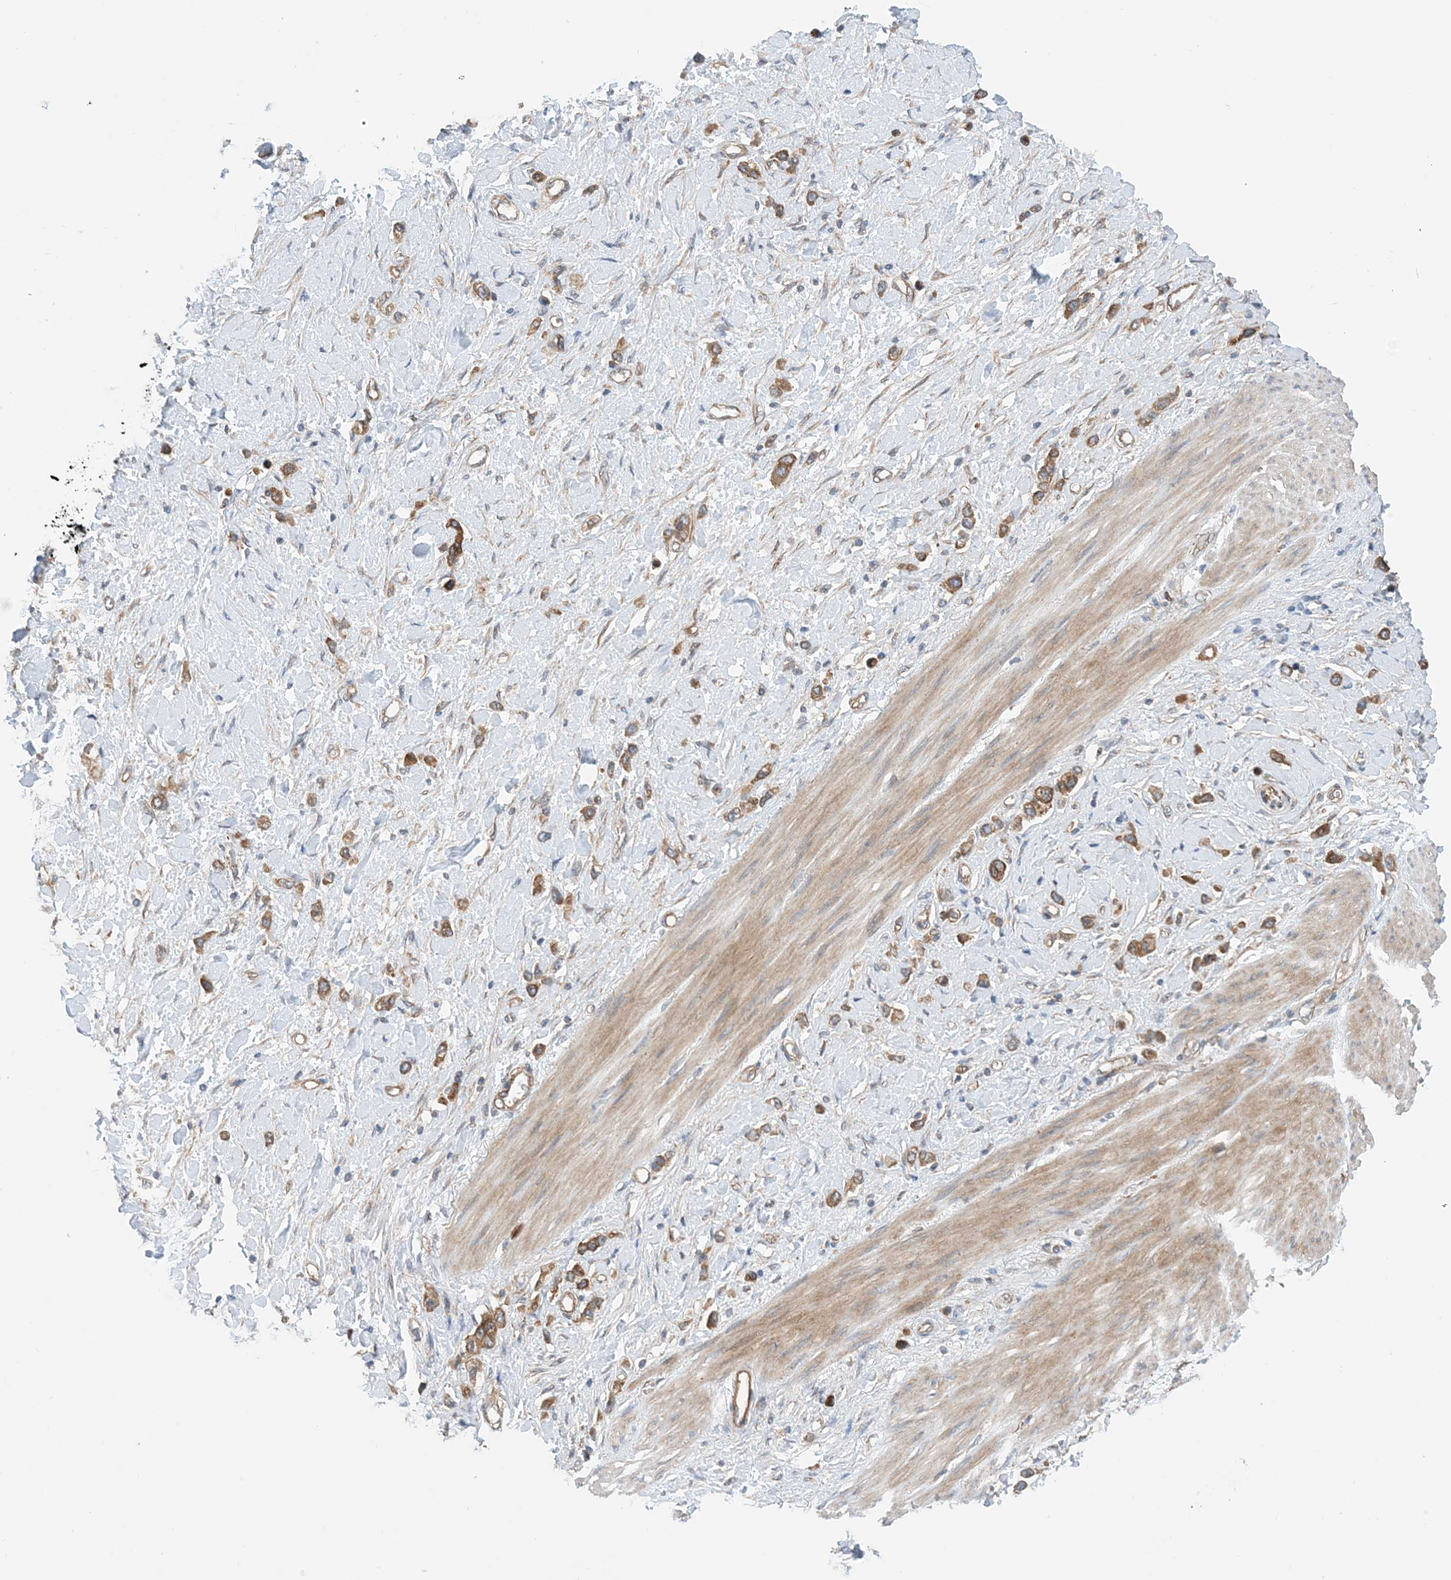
{"staining": {"intensity": "moderate", "quantity": ">75%", "location": "cytoplasmic/membranous"}, "tissue": "stomach cancer", "cell_type": "Tumor cells", "image_type": "cancer", "snomed": [{"axis": "morphology", "description": "Normal tissue, NOS"}, {"axis": "morphology", "description": "Adenocarcinoma, NOS"}, {"axis": "topography", "description": "Stomach, upper"}, {"axis": "topography", "description": "Stomach"}], "caption": "High-power microscopy captured an IHC histopathology image of stomach adenocarcinoma, revealing moderate cytoplasmic/membranous expression in approximately >75% of tumor cells. The protein of interest is shown in brown color, while the nuclei are stained blue.", "gene": "EHBP1", "patient": {"sex": "female", "age": 65}}